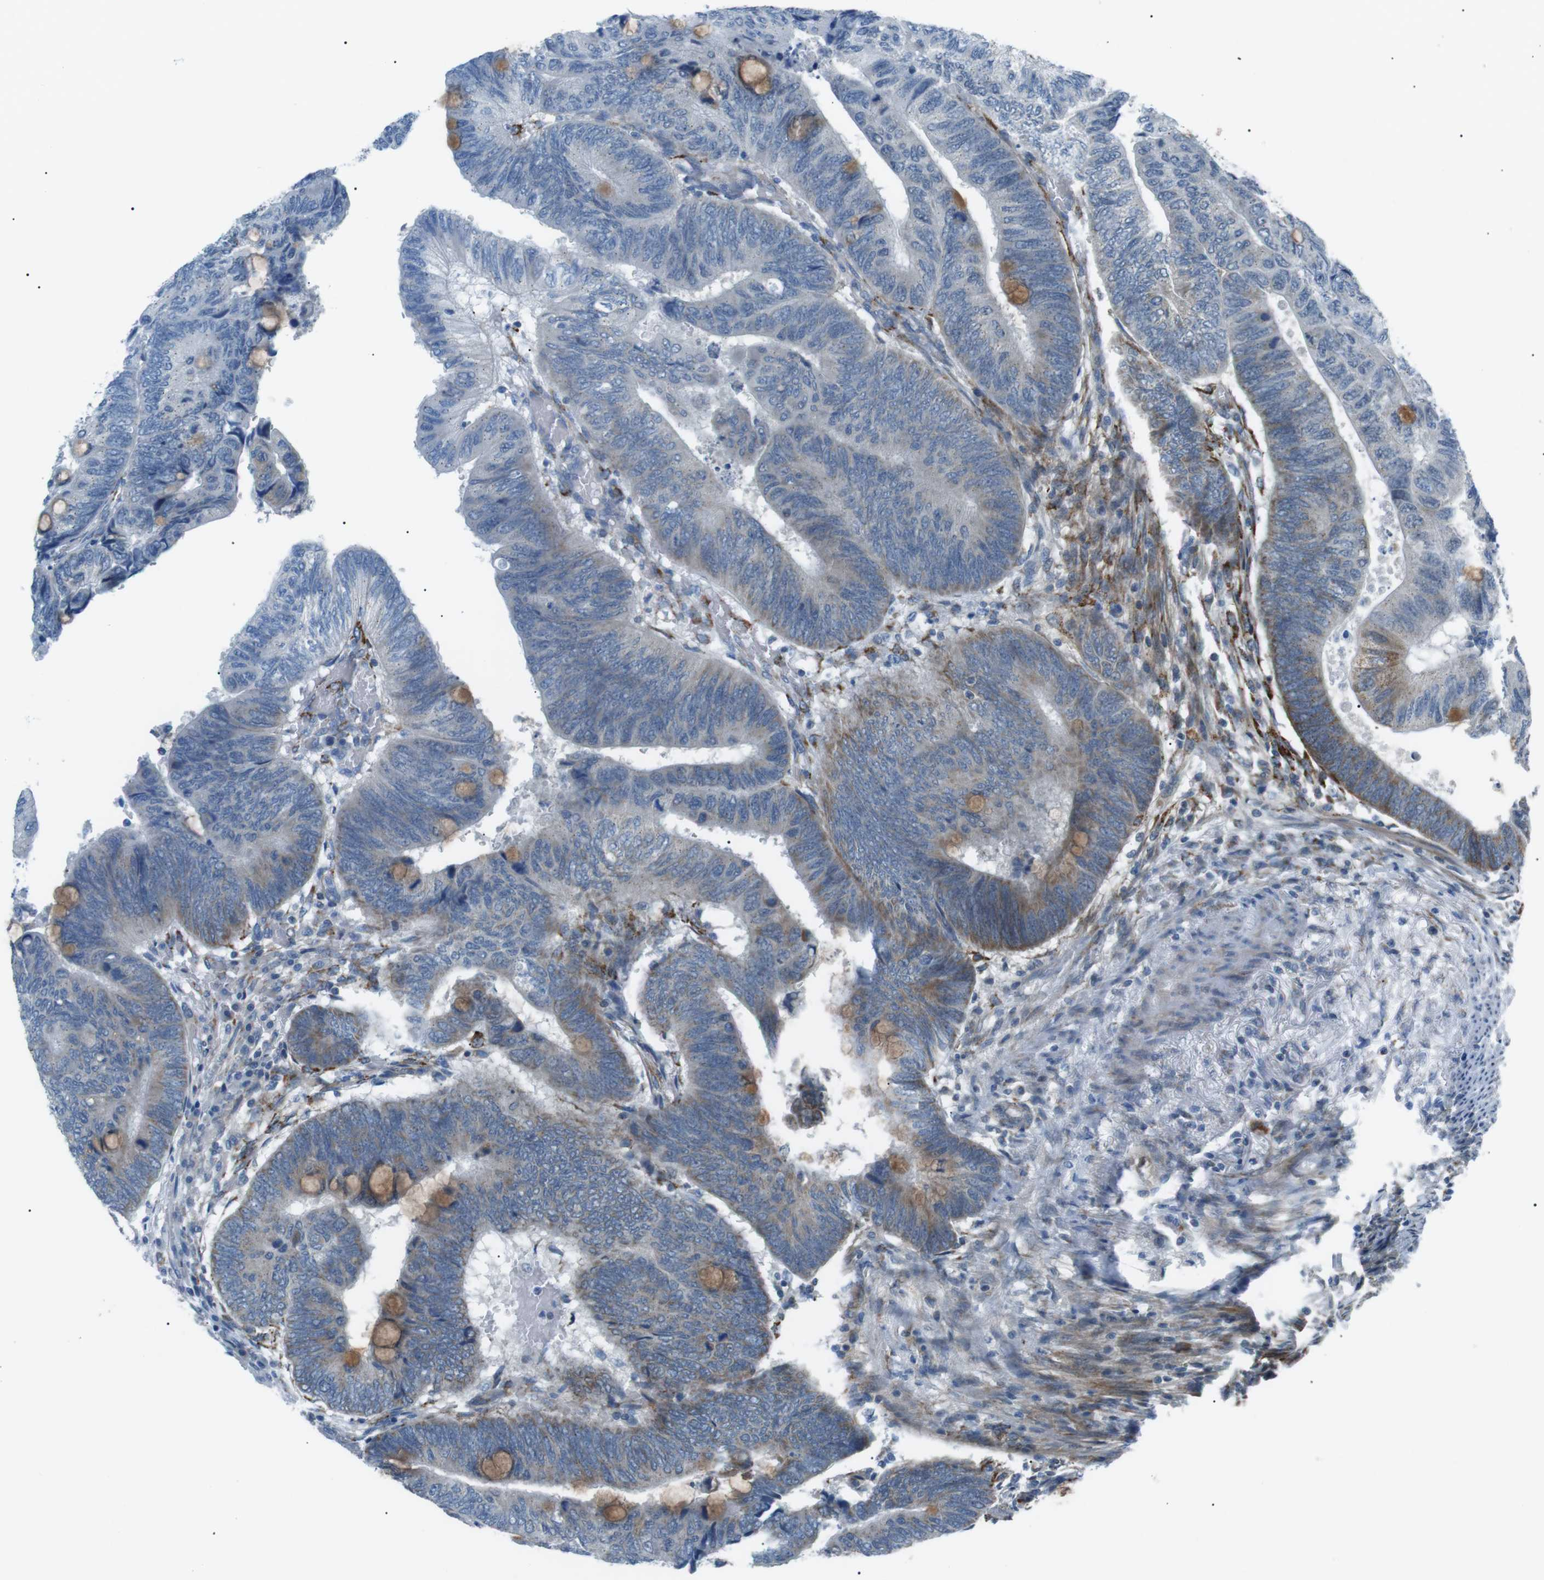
{"staining": {"intensity": "moderate", "quantity": "25%-75%", "location": "cytoplasmic/membranous"}, "tissue": "colorectal cancer", "cell_type": "Tumor cells", "image_type": "cancer", "snomed": [{"axis": "morphology", "description": "Normal tissue, NOS"}, {"axis": "morphology", "description": "Adenocarcinoma, NOS"}, {"axis": "topography", "description": "Rectum"}, {"axis": "topography", "description": "Peripheral nerve tissue"}], "caption": "Immunohistochemical staining of human colorectal cancer (adenocarcinoma) demonstrates medium levels of moderate cytoplasmic/membranous protein staining in approximately 25%-75% of tumor cells.", "gene": "ARID5B", "patient": {"sex": "male", "age": 92}}